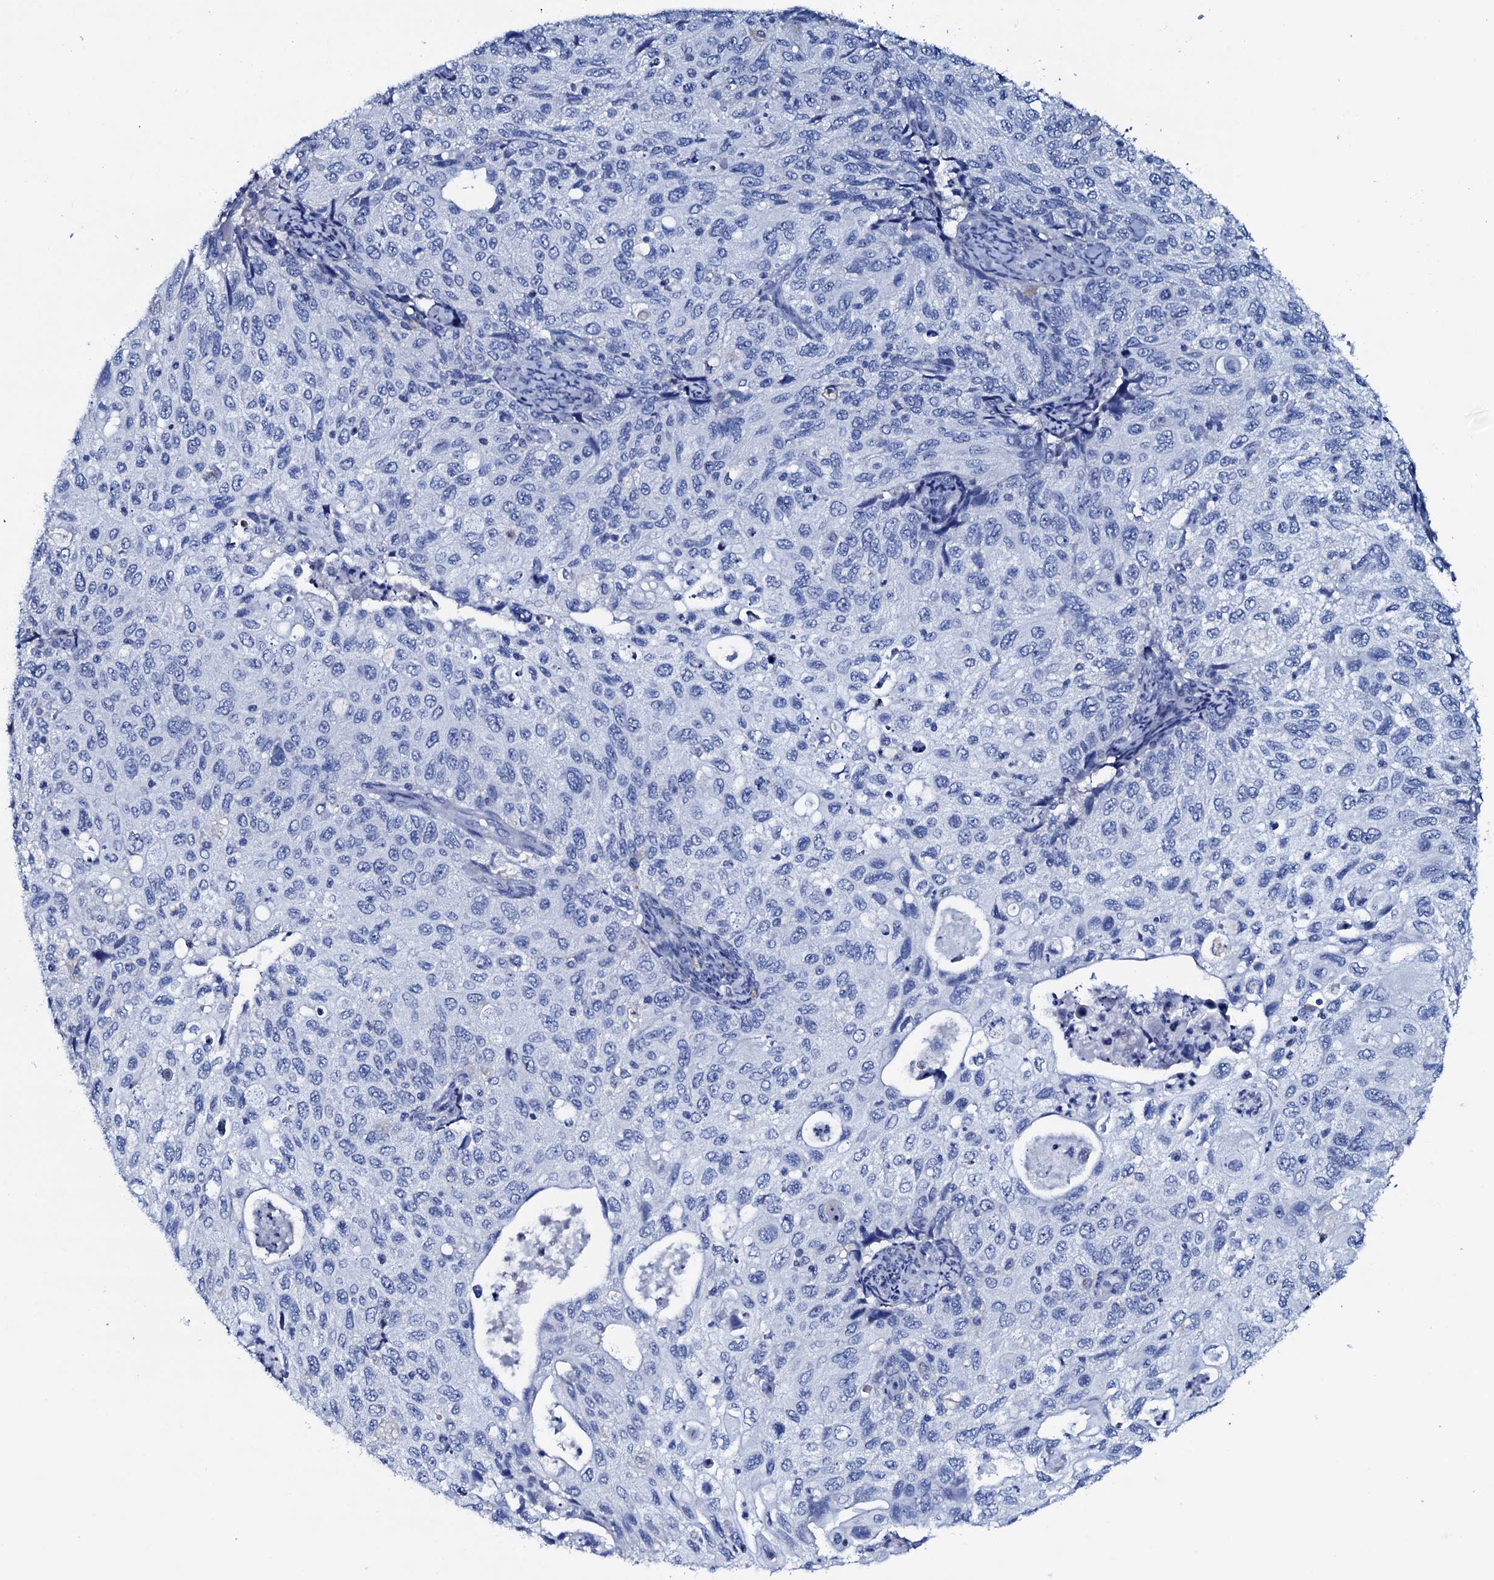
{"staining": {"intensity": "negative", "quantity": "none", "location": "none"}, "tissue": "cervical cancer", "cell_type": "Tumor cells", "image_type": "cancer", "snomed": [{"axis": "morphology", "description": "Squamous cell carcinoma, NOS"}, {"axis": "topography", "description": "Cervix"}], "caption": "This is a micrograph of immunohistochemistry staining of cervical cancer (squamous cell carcinoma), which shows no expression in tumor cells. Brightfield microscopy of immunohistochemistry (IHC) stained with DAB (3,3'-diaminobenzidine) (brown) and hematoxylin (blue), captured at high magnification.", "gene": "AMER2", "patient": {"sex": "female", "age": 70}}